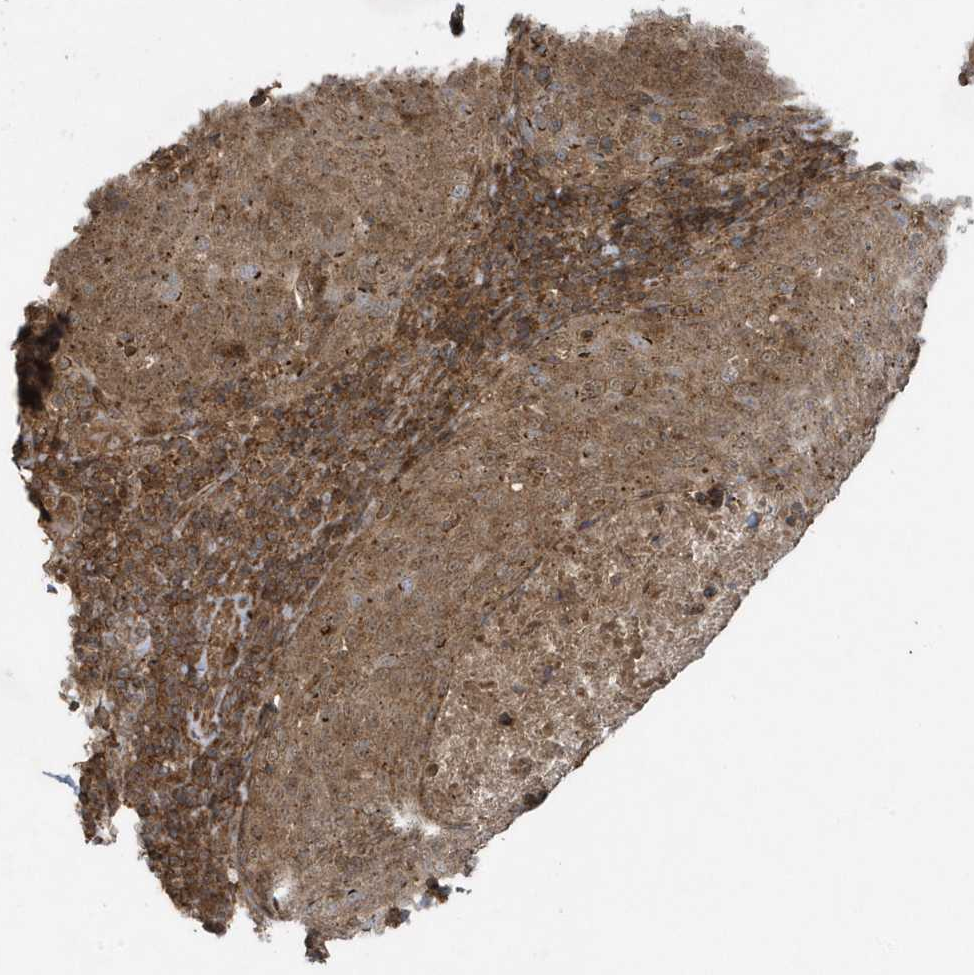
{"staining": {"intensity": "moderate", "quantity": ">75%", "location": "cytoplasmic/membranous"}, "tissue": "head and neck cancer", "cell_type": "Tumor cells", "image_type": "cancer", "snomed": [{"axis": "morphology", "description": "Squamous cell carcinoma, NOS"}, {"axis": "morphology", "description": "Squamous cell carcinoma, metastatic, NOS"}, {"axis": "topography", "description": "Lymph node"}, {"axis": "topography", "description": "Head-Neck"}], "caption": "IHC image of human metastatic squamous cell carcinoma (head and neck) stained for a protein (brown), which reveals medium levels of moderate cytoplasmic/membranous expression in approximately >75% of tumor cells.", "gene": "STAMBP", "patient": {"sex": "male", "age": 62}}